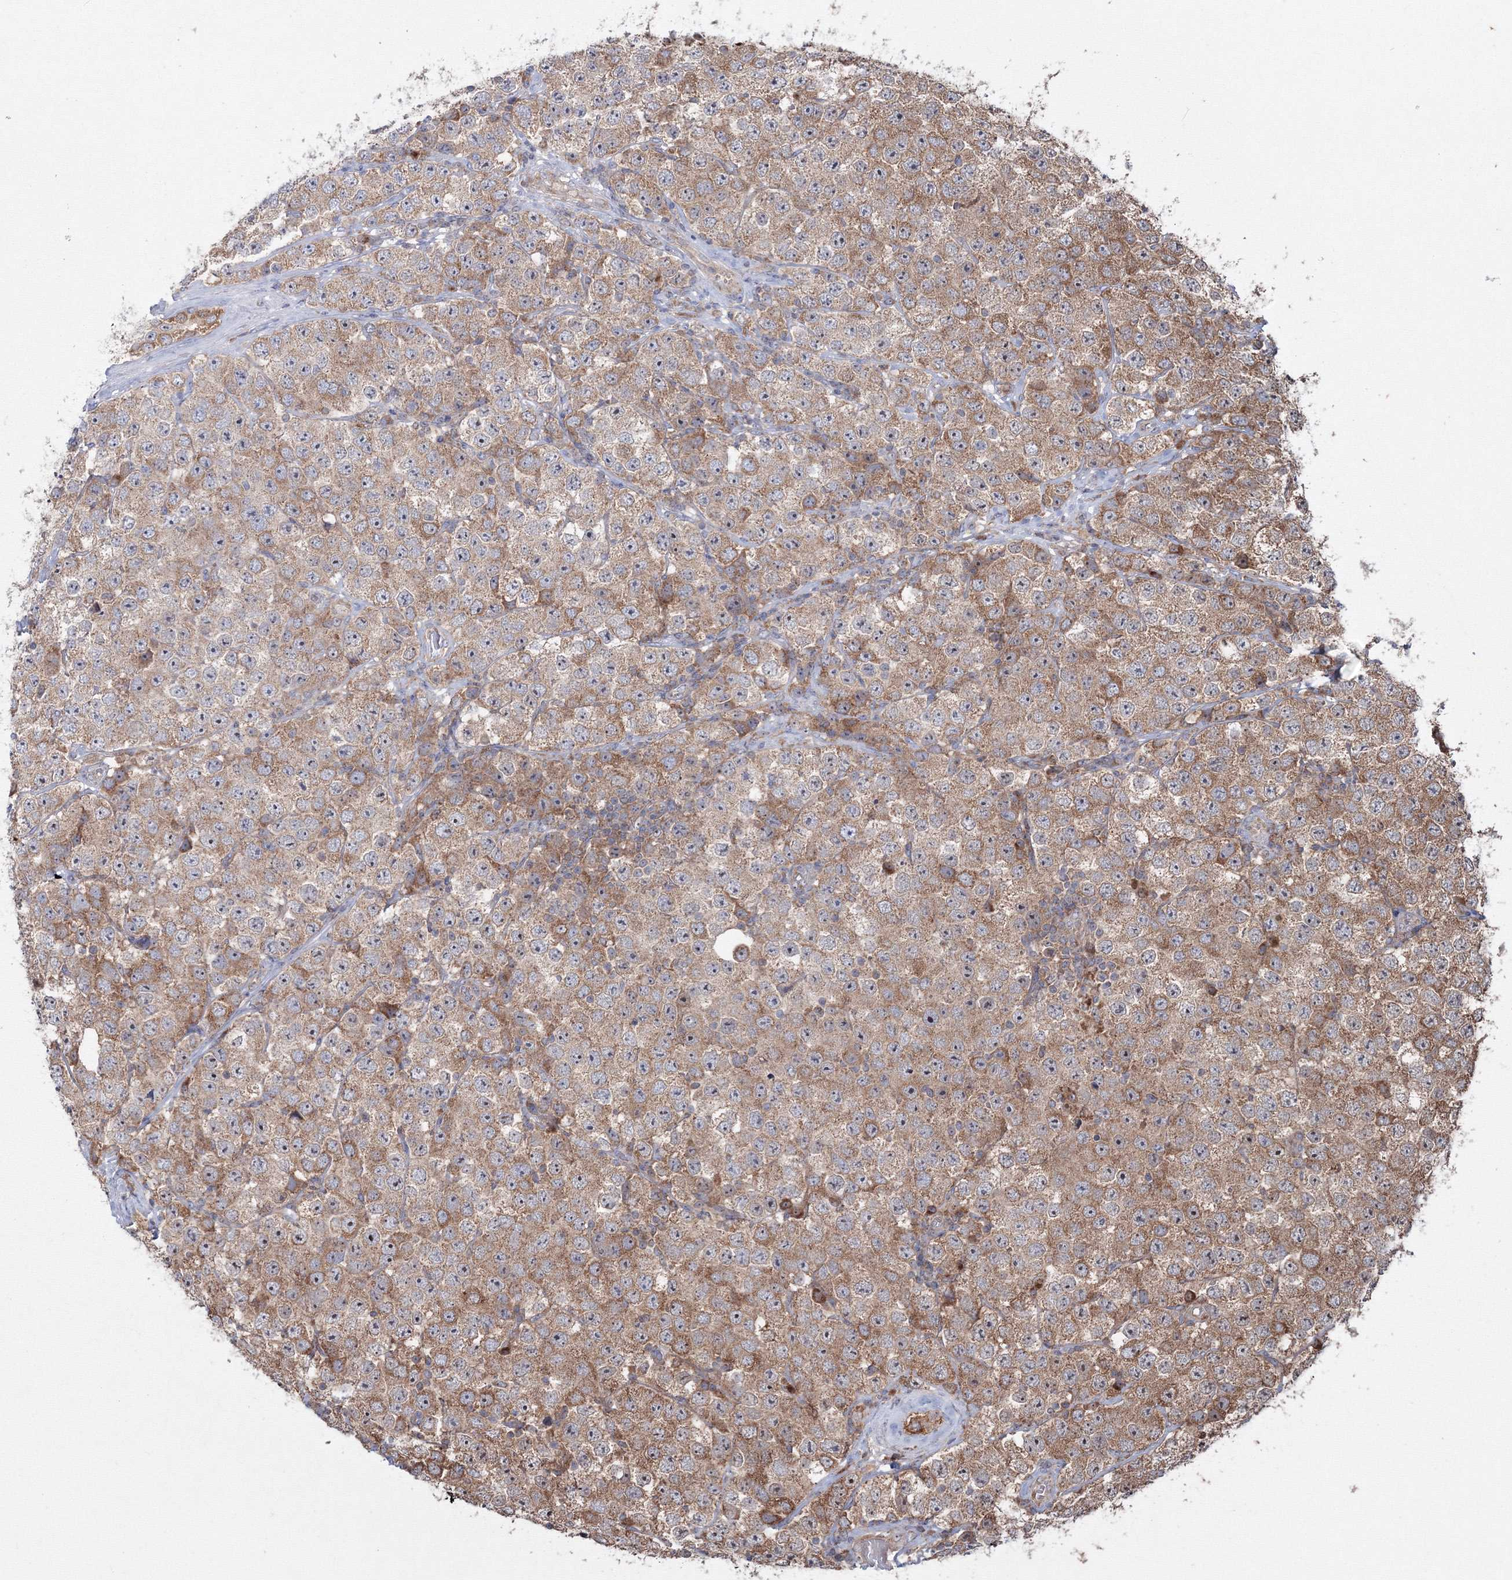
{"staining": {"intensity": "moderate", "quantity": ">75%", "location": "cytoplasmic/membranous"}, "tissue": "testis cancer", "cell_type": "Tumor cells", "image_type": "cancer", "snomed": [{"axis": "morphology", "description": "Seminoma, NOS"}, {"axis": "topography", "description": "Testis"}], "caption": "A brown stain labels moderate cytoplasmic/membranous expression of a protein in human testis cancer (seminoma) tumor cells.", "gene": "PEX13", "patient": {"sex": "male", "age": 28}}